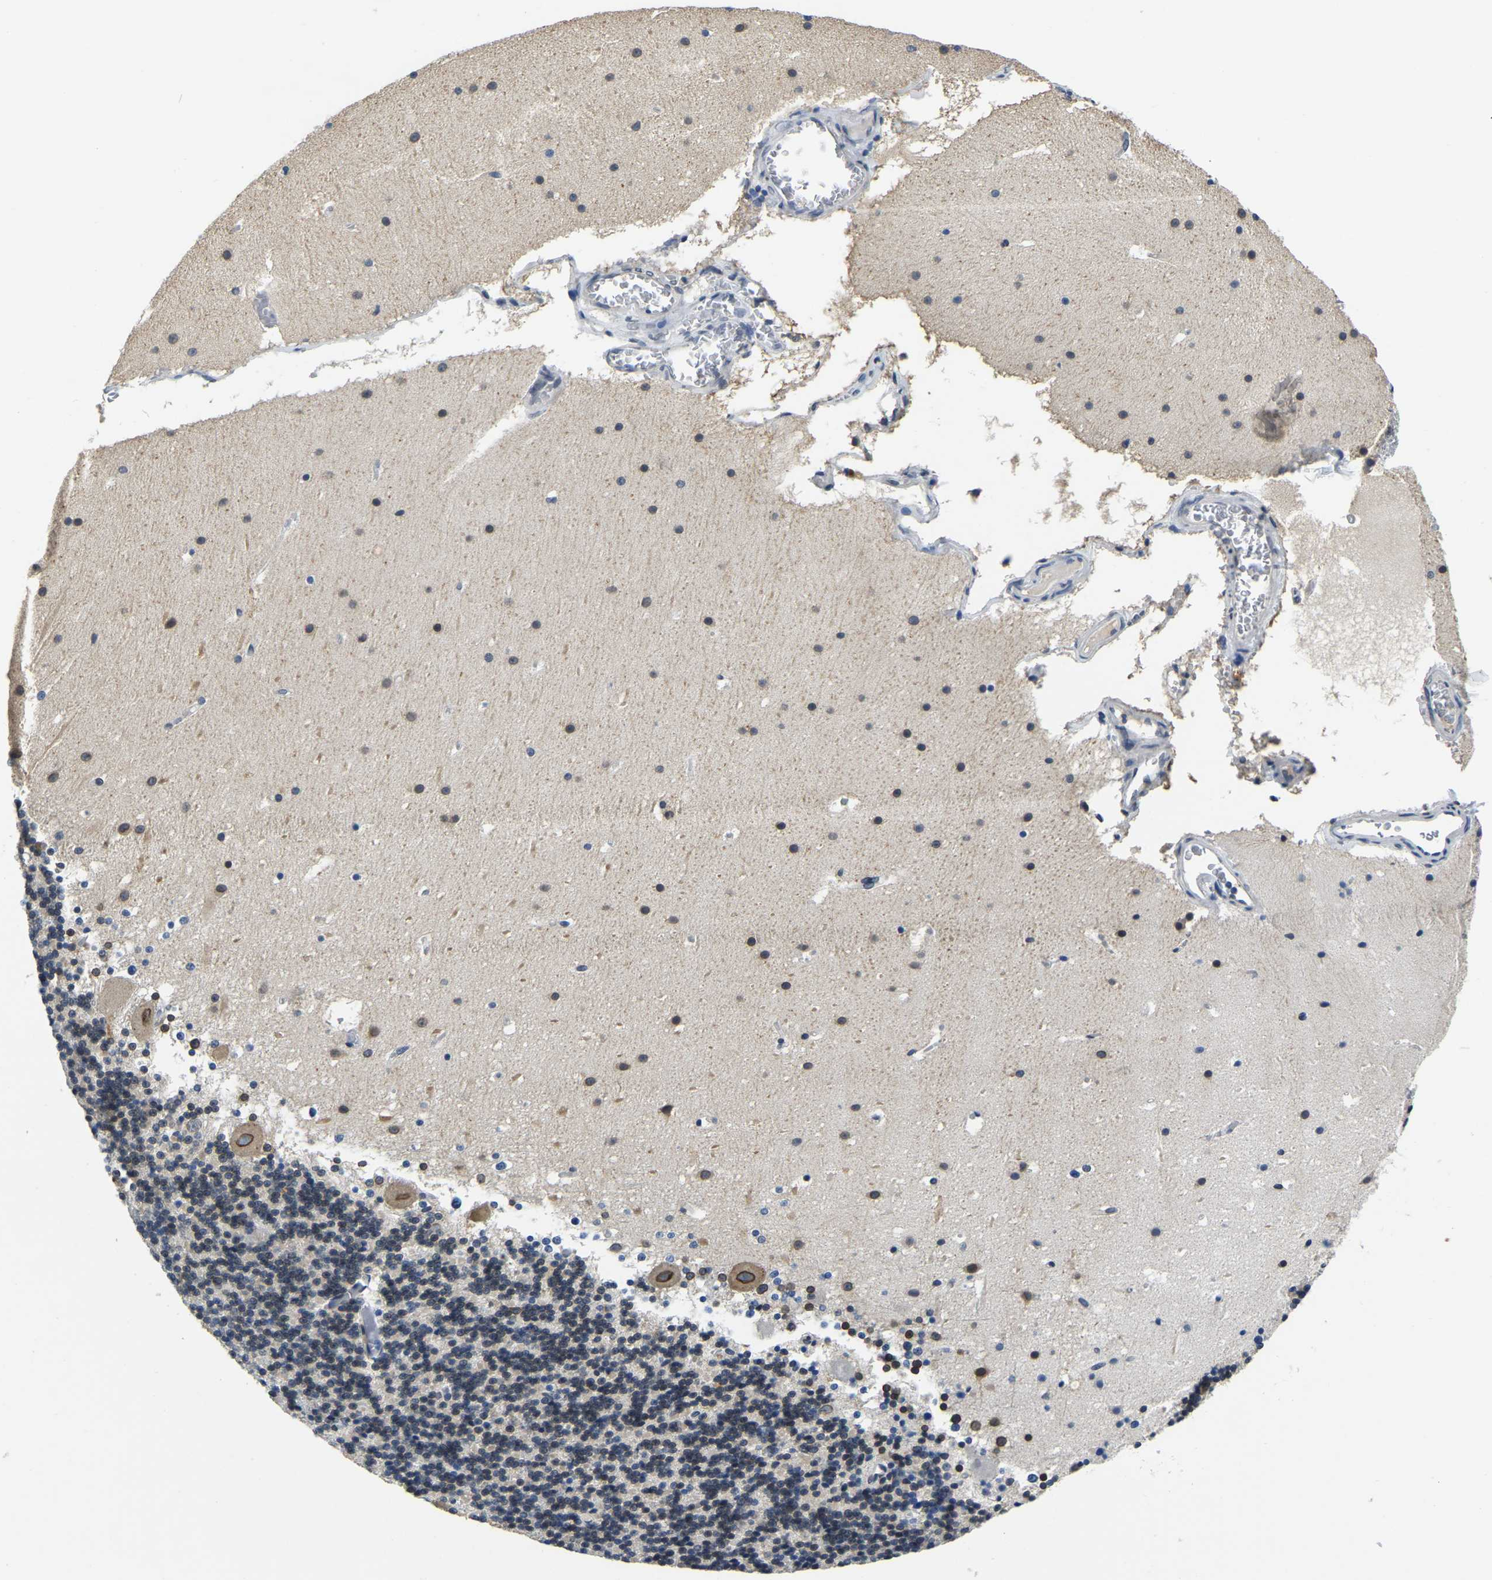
{"staining": {"intensity": "negative", "quantity": "none", "location": "none"}, "tissue": "cerebellum", "cell_type": "Cells in granular layer", "image_type": "normal", "snomed": [{"axis": "morphology", "description": "Normal tissue, NOS"}, {"axis": "topography", "description": "Cerebellum"}], "caption": "Cerebellum stained for a protein using immunohistochemistry demonstrates no expression cells in granular layer.", "gene": "RANBP2", "patient": {"sex": "male", "age": 45}}